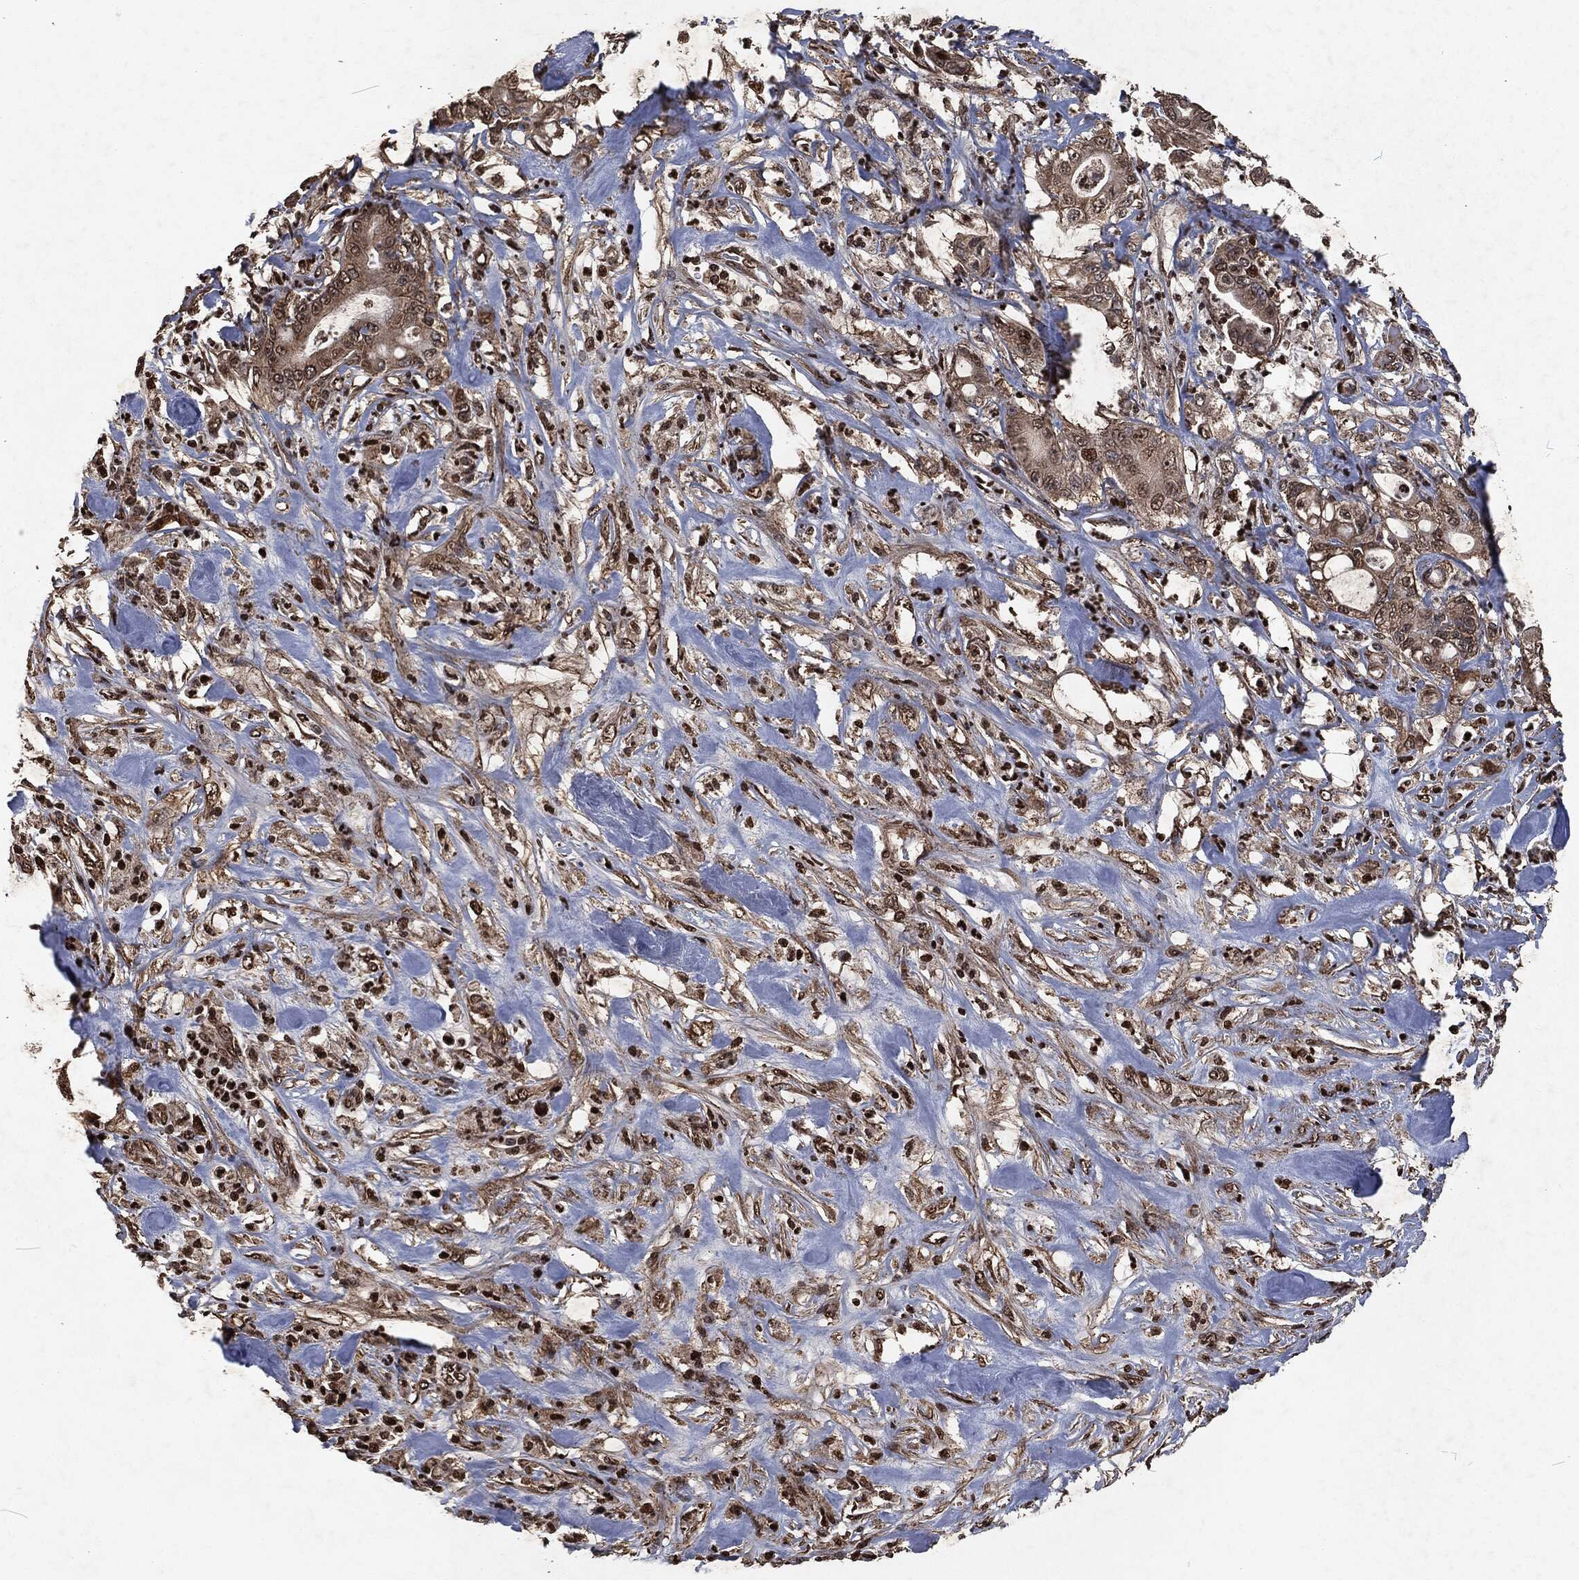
{"staining": {"intensity": "moderate", "quantity": "25%-75%", "location": "cytoplasmic/membranous,nuclear"}, "tissue": "pancreatic cancer", "cell_type": "Tumor cells", "image_type": "cancer", "snomed": [{"axis": "morphology", "description": "Adenocarcinoma, NOS"}, {"axis": "topography", "description": "Pancreas"}], "caption": "DAB (3,3'-diaminobenzidine) immunohistochemical staining of human pancreatic adenocarcinoma reveals moderate cytoplasmic/membranous and nuclear protein expression in about 25%-75% of tumor cells.", "gene": "SNAI1", "patient": {"sex": "male", "age": 71}}